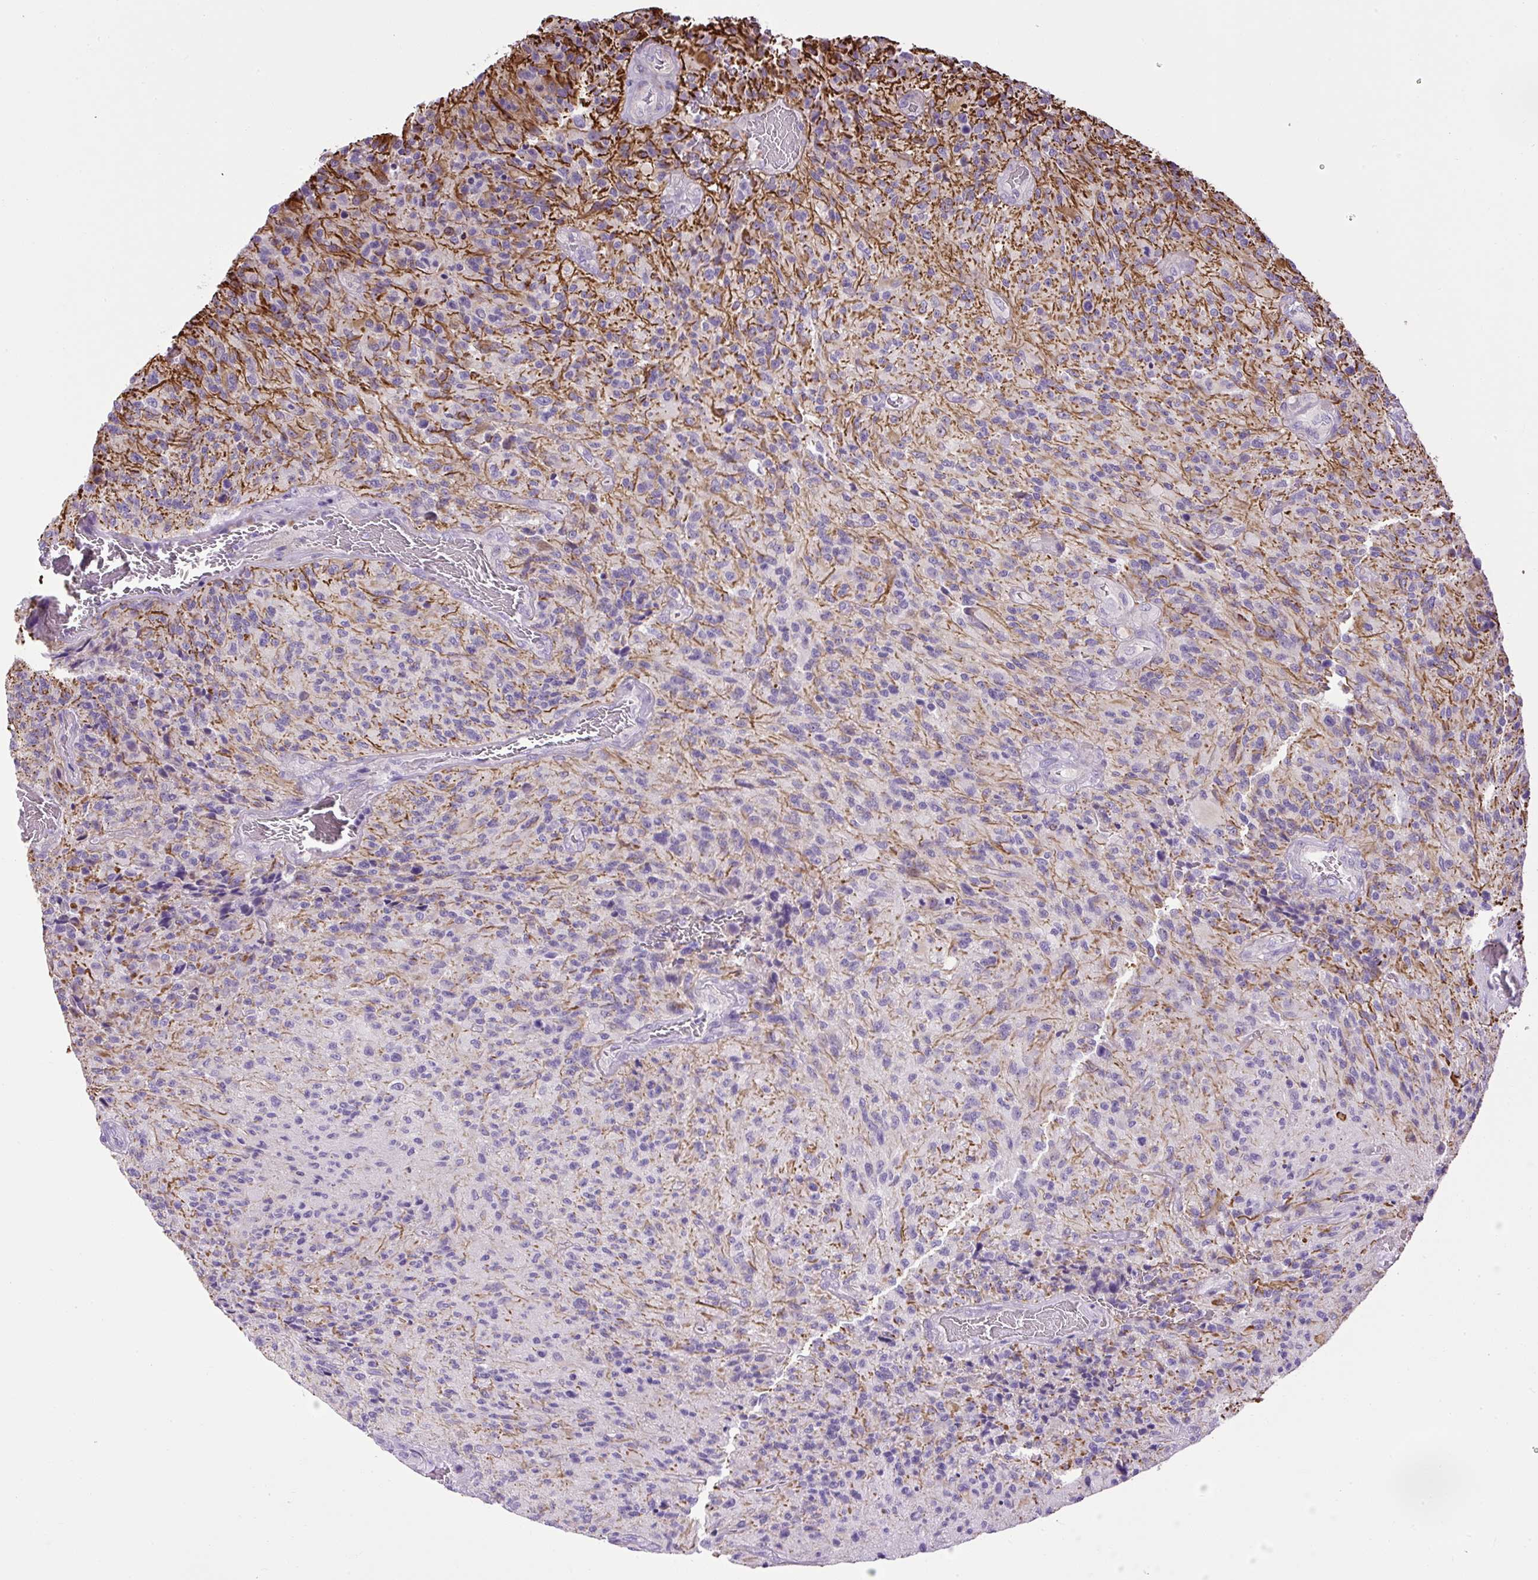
{"staining": {"intensity": "negative", "quantity": "none", "location": "none"}, "tissue": "glioma", "cell_type": "Tumor cells", "image_type": "cancer", "snomed": [{"axis": "morphology", "description": "Normal tissue, NOS"}, {"axis": "morphology", "description": "Glioma, malignant, High grade"}, {"axis": "topography", "description": "Cerebral cortex"}], "caption": "Protein analysis of glioma demonstrates no significant expression in tumor cells.", "gene": "VWA7", "patient": {"sex": "male", "age": 56}}